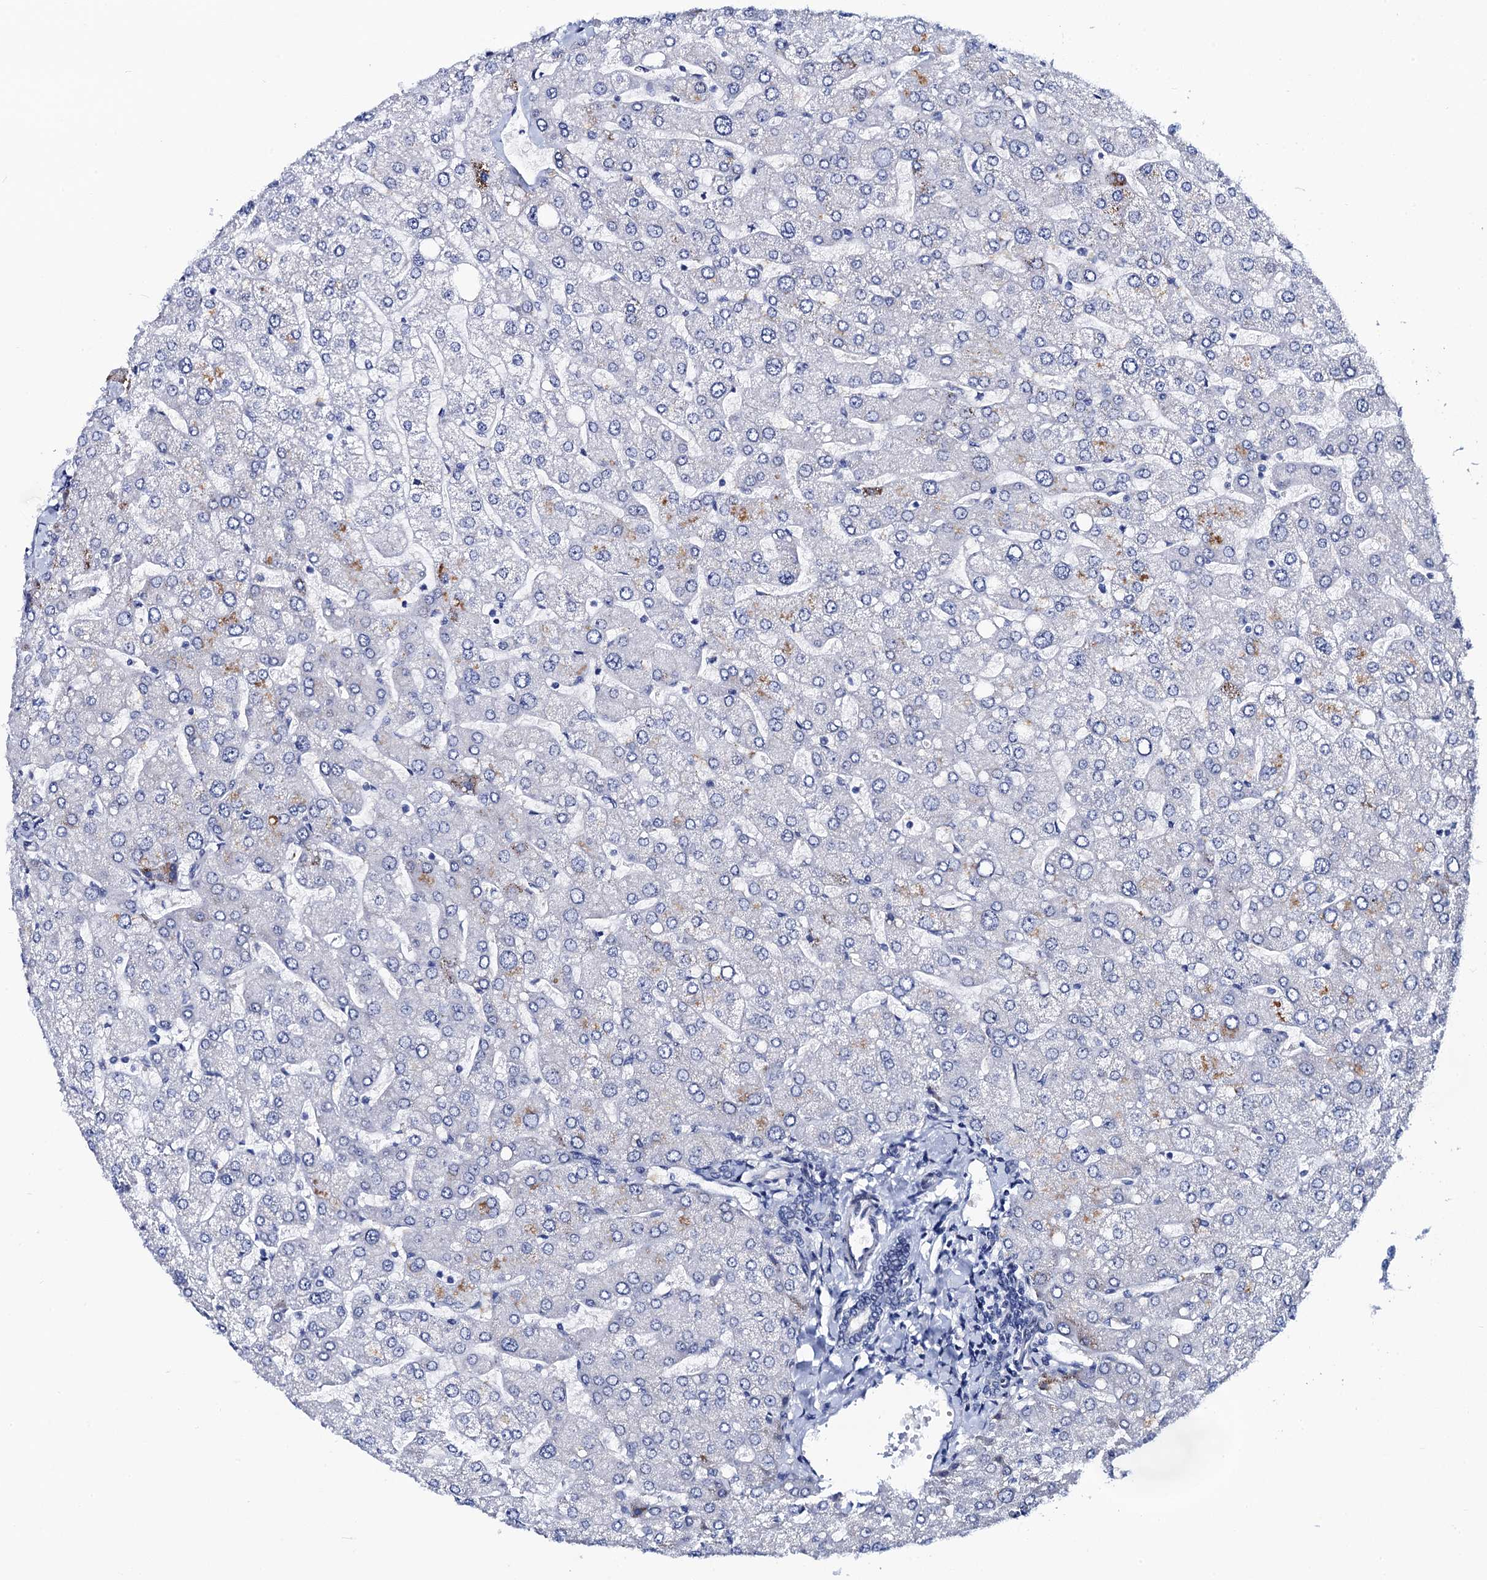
{"staining": {"intensity": "negative", "quantity": "none", "location": "none"}, "tissue": "liver", "cell_type": "Cholangiocytes", "image_type": "normal", "snomed": [{"axis": "morphology", "description": "Normal tissue, NOS"}, {"axis": "topography", "description": "Liver"}], "caption": "Immunohistochemistry (IHC) photomicrograph of unremarkable human liver stained for a protein (brown), which reveals no expression in cholangiocytes.", "gene": "C16orf87", "patient": {"sex": "male", "age": 55}}